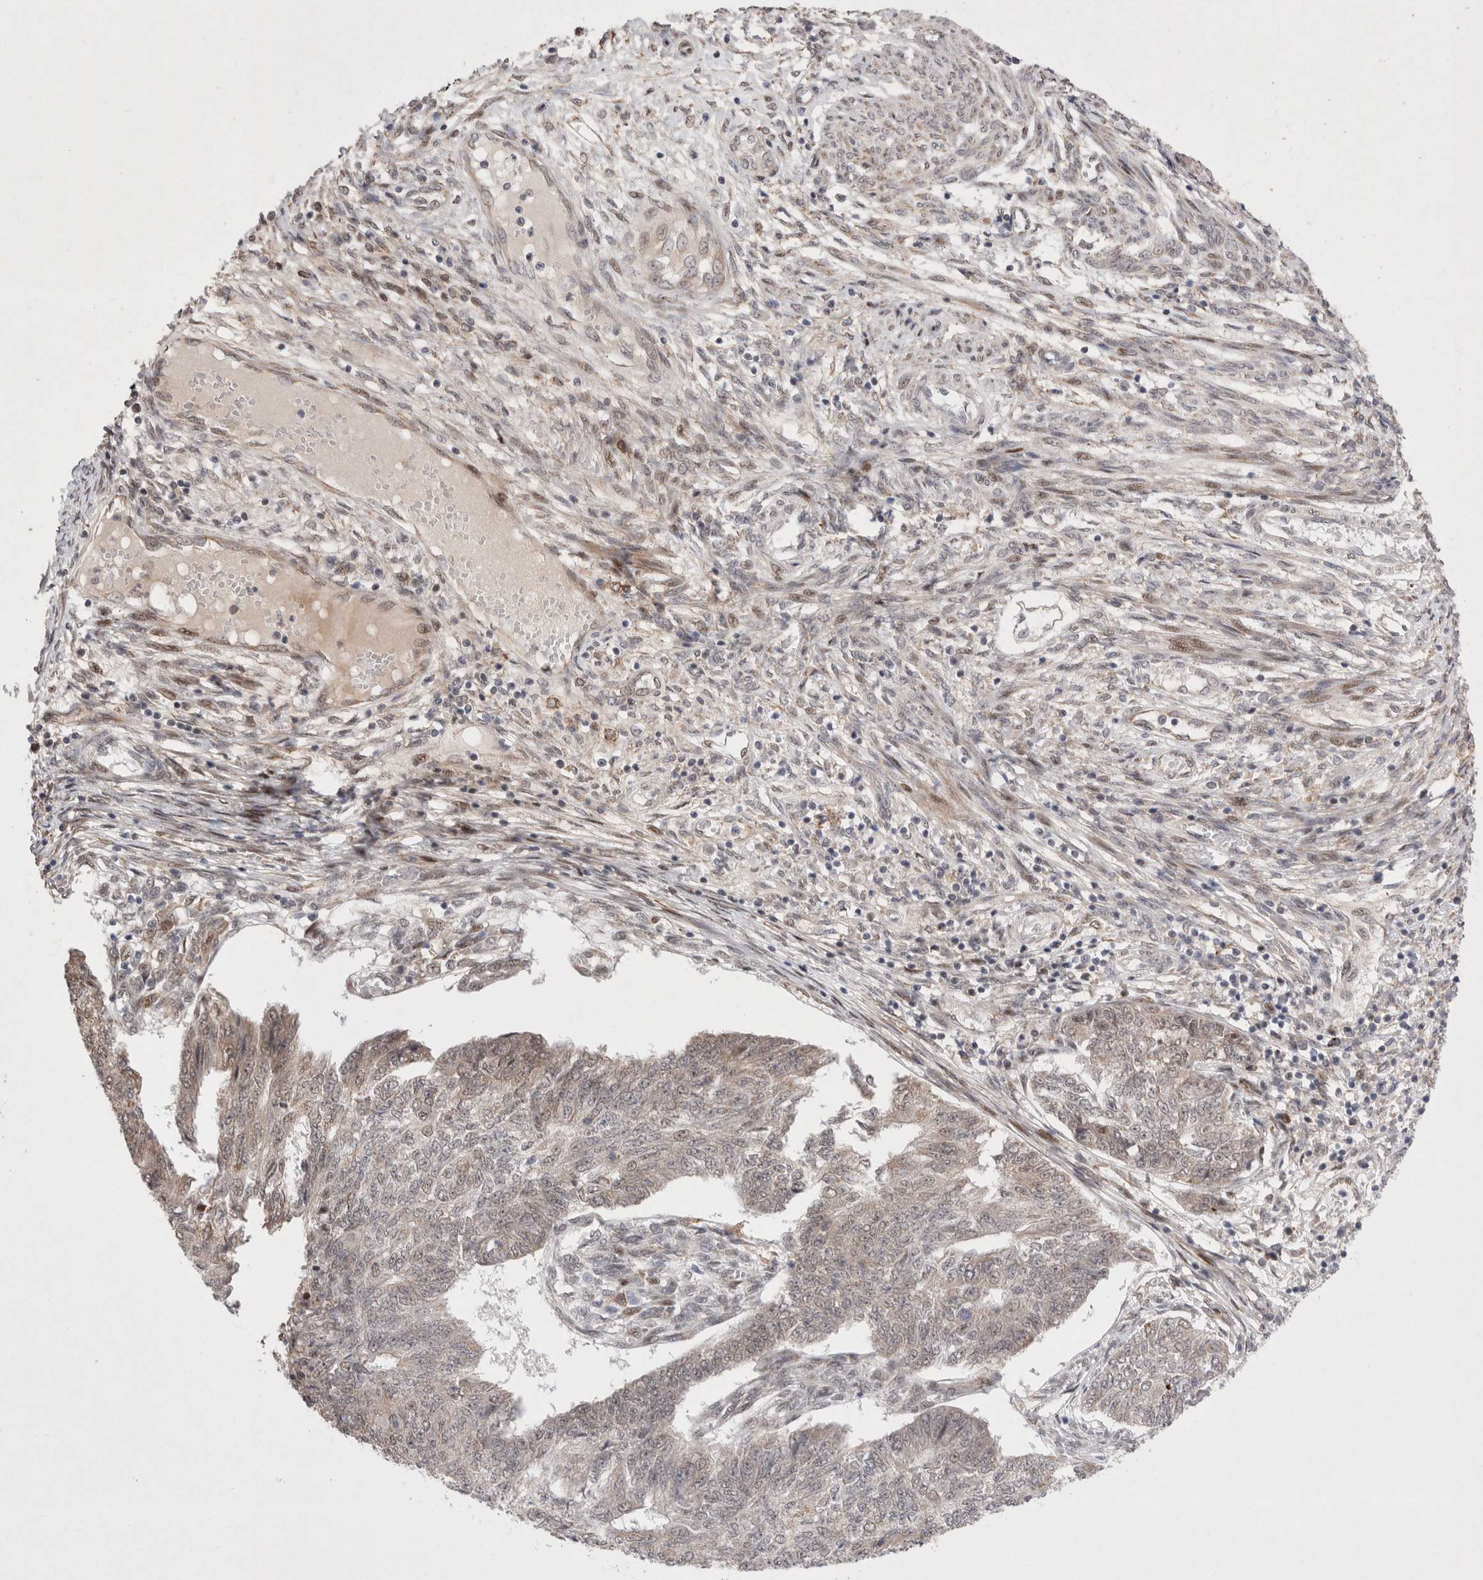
{"staining": {"intensity": "weak", "quantity": "<25%", "location": "cytoplasmic/membranous,nuclear"}, "tissue": "endometrial cancer", "cell_type": "Tumor cells", "image_type": "cancer", "snomed": [{"axis": "morphology", "description": "Adenocarcinoma, NOS"}, {"axis": "topography", "description": "Endometrium"}], "caption": "Micrograph shows no significant protein positivity in tumor cells of endometrial adenocarcinoma.", "gene": "GIMAP6", "patient": {"sex": "female", "age": 32}}